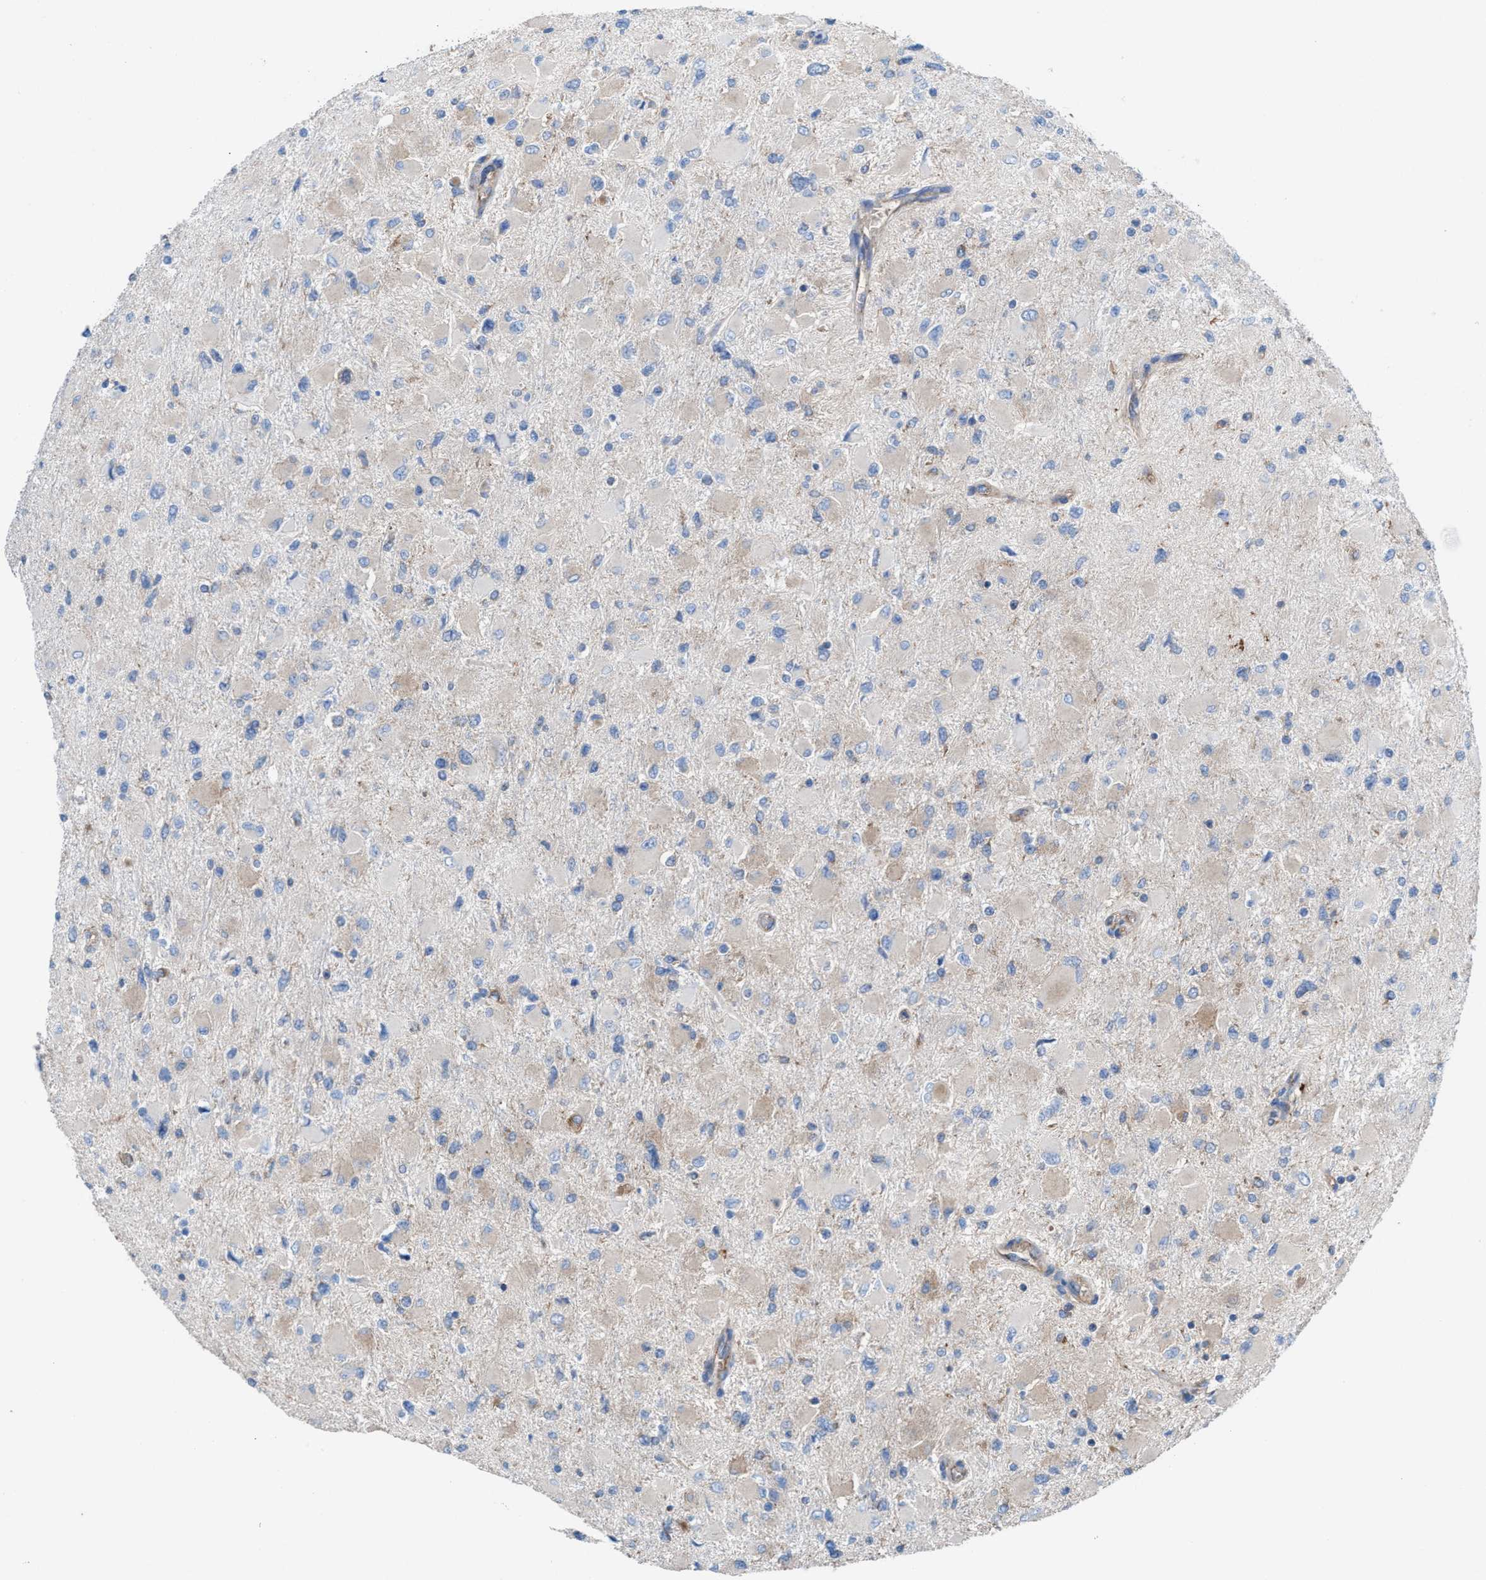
{"staining": {"intensity": "weak", "quantity": "<25%", "location": "cytoplasmic/membranous"}, "tissue": "glioma", "cell_type": "Tumor cells", "image_type": "cancer", "snomed": [{"axis": "morphology", "description": "Glioma, malignant, High grade"}, {"axis": "topography", "description": "Cerebral cortex"}], "caption": "The image exhibits no significant positivity in tumor cells of glioma.", "gene": "NYAP1", "patient": {"sex": "female", "age": 36}}